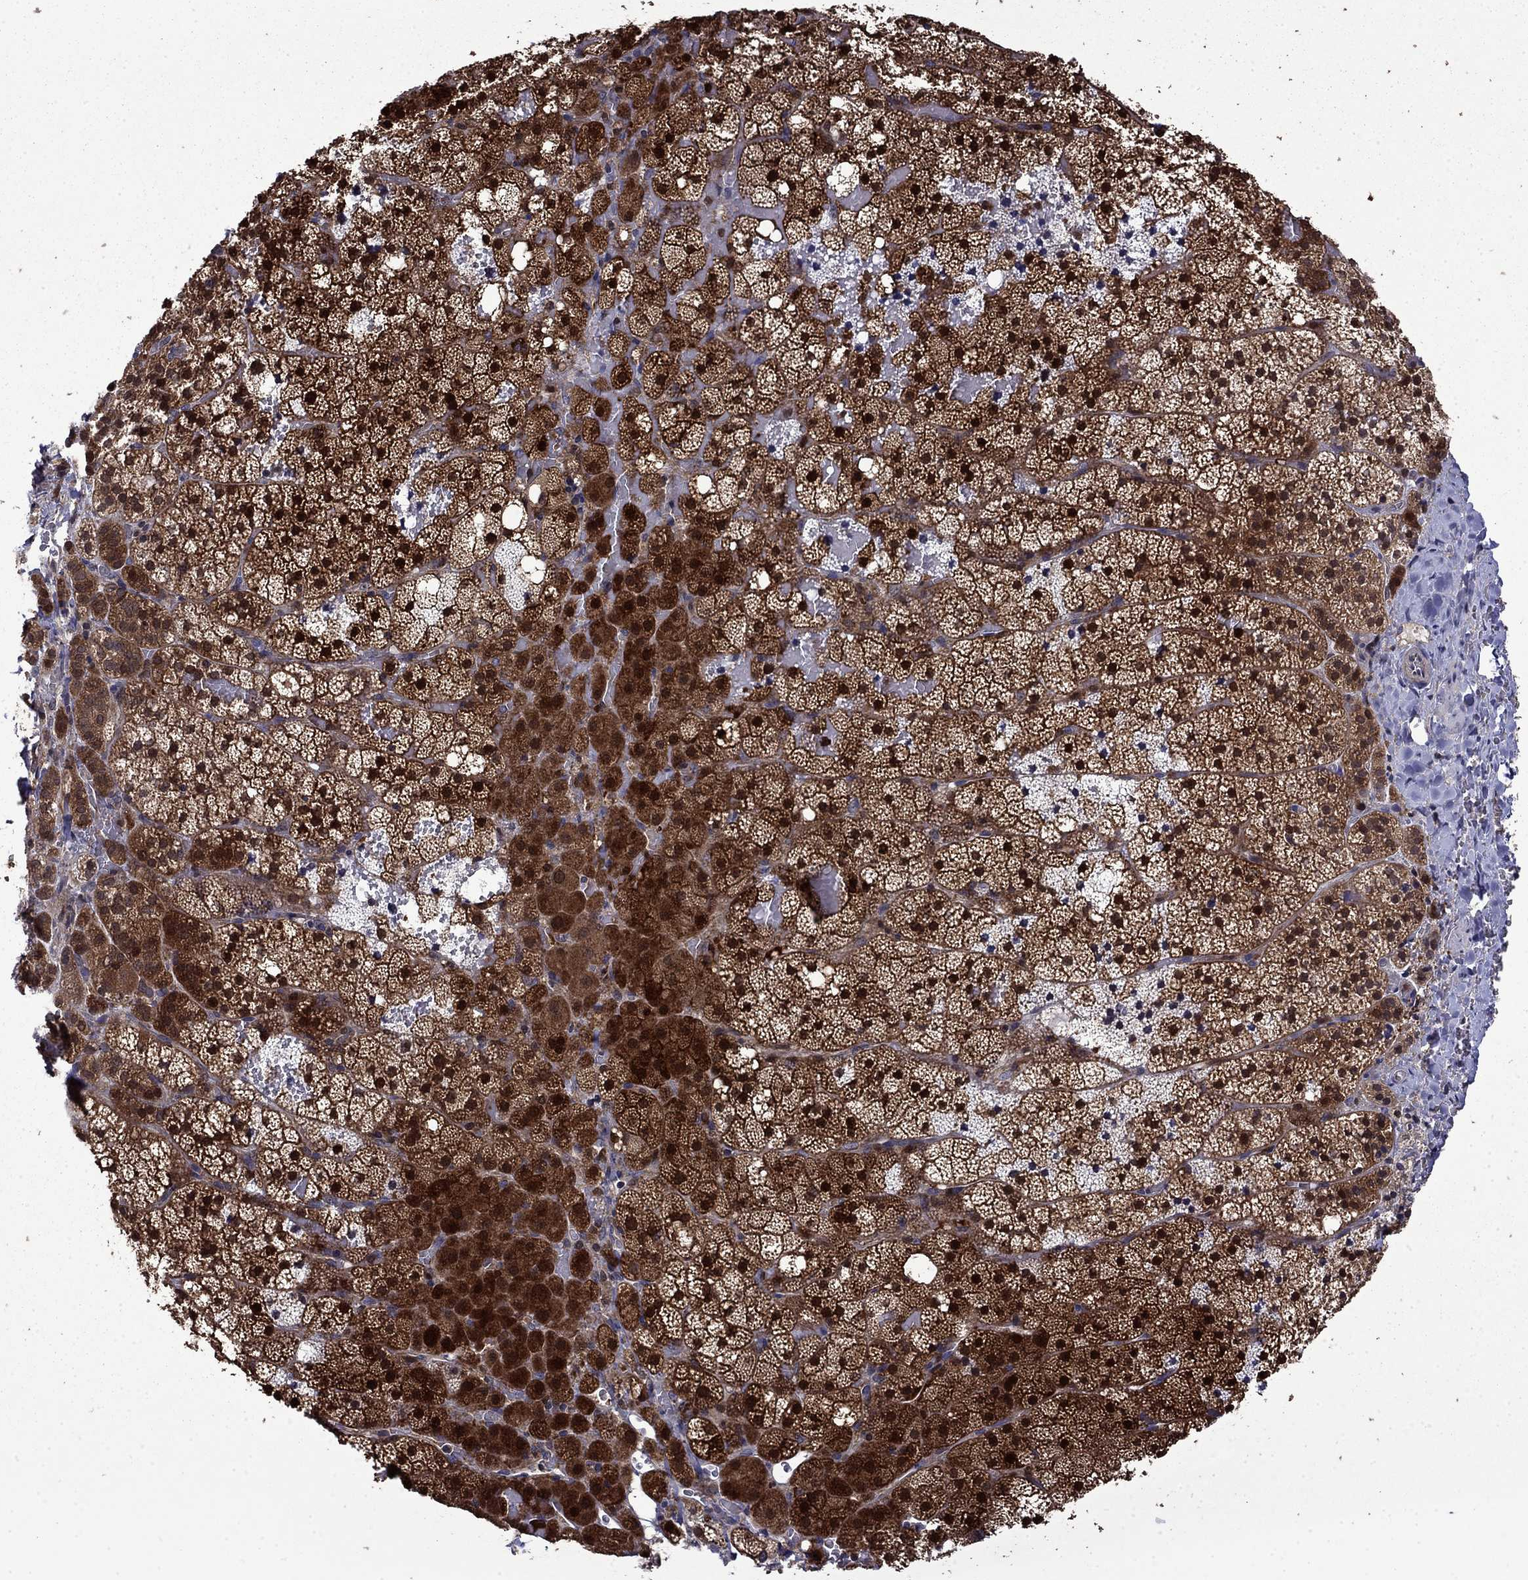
{"staining": {"intensity": "strong", "quantity": "25%-75%", "location": "cytoplasmic/membranous,nuclear"}, "tissue": "adrenal gland", "cell_type": "Glandular cells", "image_type": "normal", "snomed": [{"axis": "morphology", "description": "Normal tissue, NOS"}, {"axis": "topography", "description": "Adrenal gland"}], "caption": "Immunohistochemical staining of unremarkable human adrenal gland displays 25%-75% levels of strong cytoplasmic/membranous,nuclear protein positivity in approximately 25%-75% of glandular cells.", "gene": "TPMT", "patient": {"sex": "male", "age": 53}}